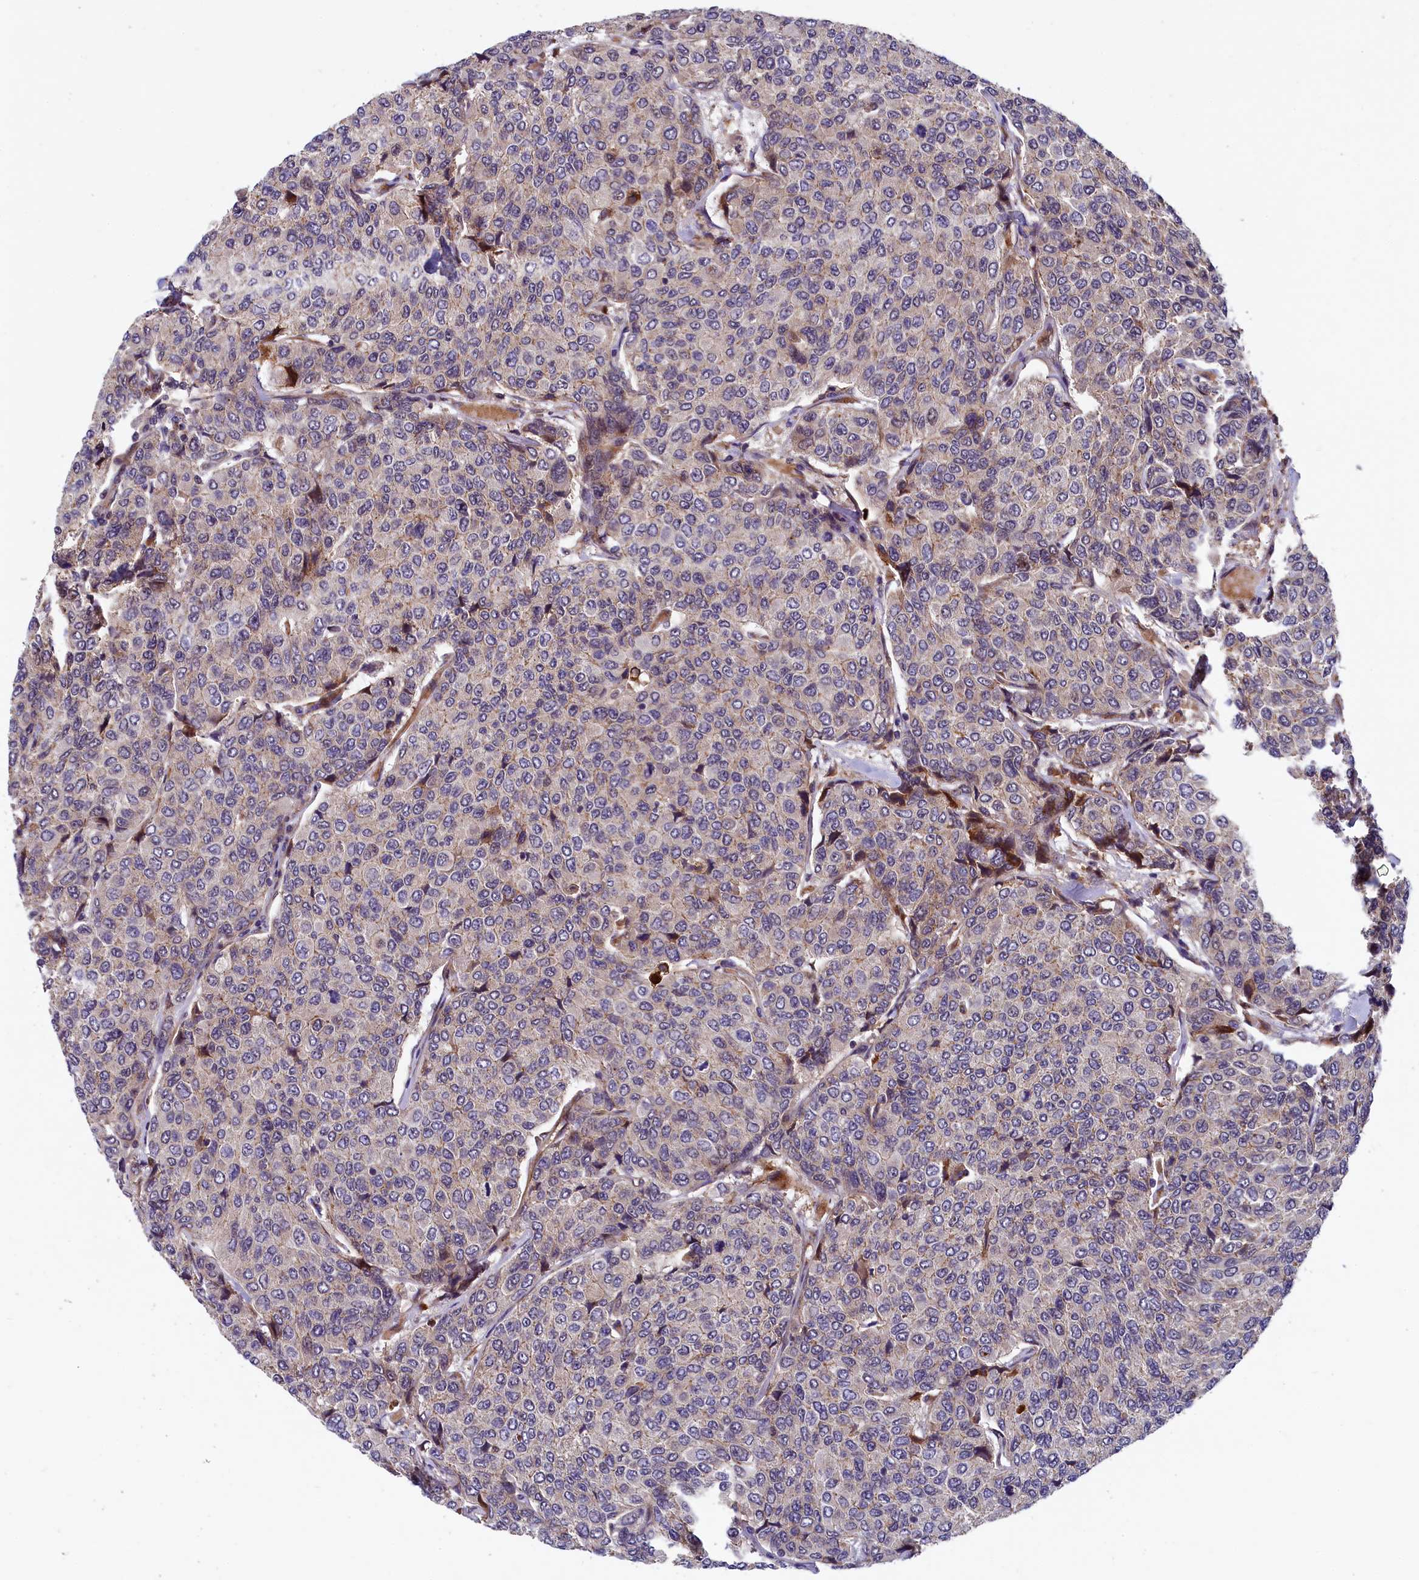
{"staining": {"intensity": "weak", "quantity": "<25%", "location": "cytoplasmic/membranous"}, "tissue": "breast cancer", "cell_type": "Tumor cells", "image_type": "cancer", "snomed": [{"axis": "morphology", "description": "Duct carcinoma"}, {"axis": "topography", "description": "Breast"}], "caption": "Immunohistochemistry (IHC) image of breast cancer stained for a protein (brown), which exhibits no positivity in tumor cells.", "gene": "ARL14EP", "patient": {"sex": "female", "age": 55}}